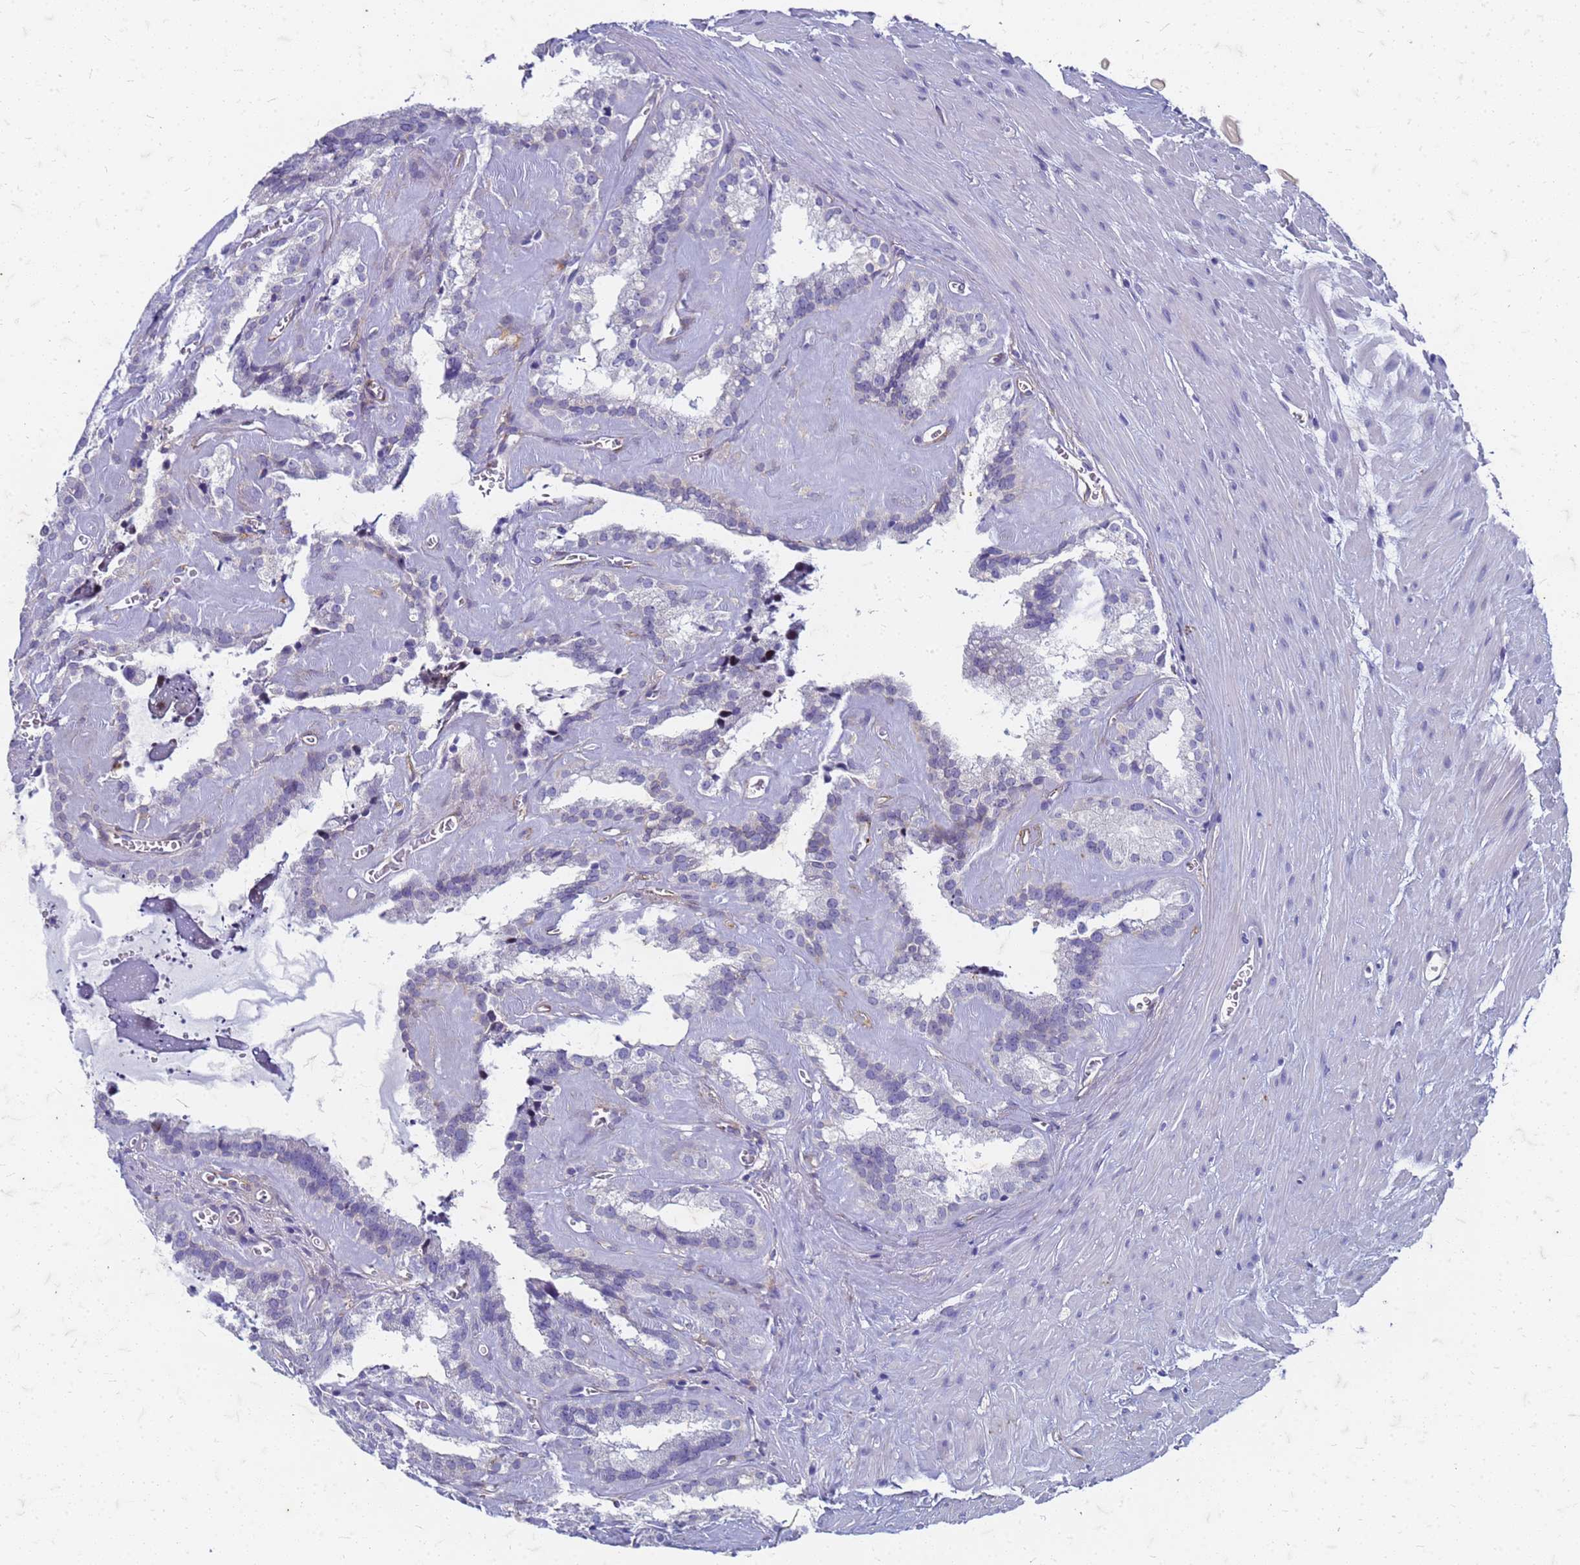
{"staining": {"intensity": "negative", "quantity": "none", "location": "none"}, "tissue": "seminal vesicle", "cell_type": "Glandular cells", "image_type": "normal", "snomed": [{"axis": "morphology", "description": "Normal tissue, NOS"}, {"axis": "topography", "description": "Prostate"}, {"axis": "topography", "description": "Seminal veicle"}], "caption": "A photomicrograph of human seminal vesicle is negative for staining in glandular cells. (Stains: DAB (3,3'-diaminobenzidine) IHC with hematoxylin counter stain, Microscopy: brightfield microscopy at high magnification).", "gene": "TRIM64B", "patient": {"sex": "male", "age": 59}}